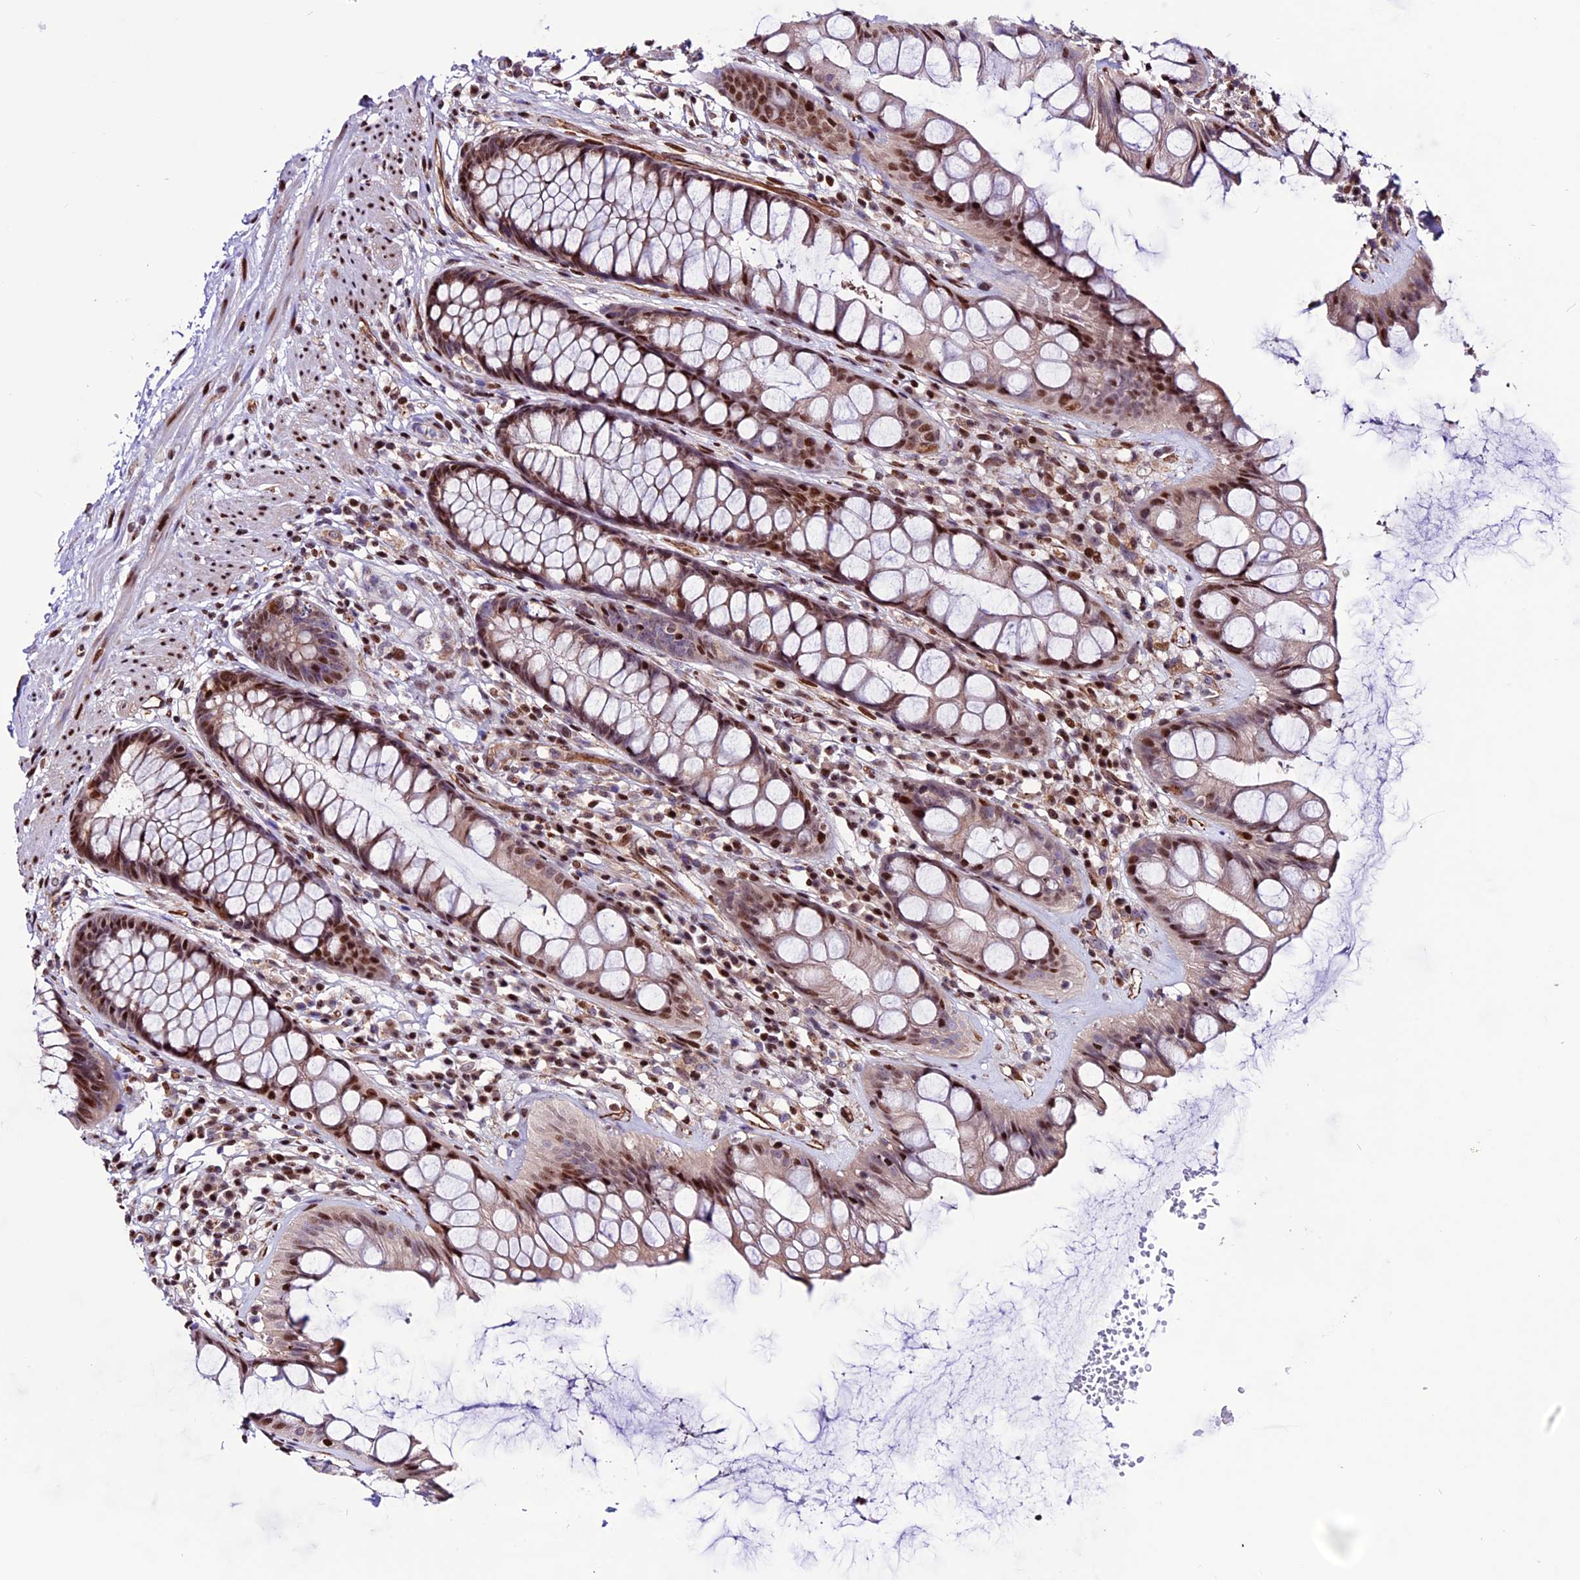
{"staining": {"intensity": "moderate", "quantity": ">75%", "location": "nuclear"}, "tissue": "rectum", "cell_type": "Glandular cells", "image_type": "normal", "snomed": [{"axis": "morphology", "description": "Normal tissue, NOS"}, {"axis": "topography", "description": "Rectum"}], "caption": "Brown immunohistochemical staining in benign rectum demonstrates moderate nuclear expression in approximately >75% of glandular cells. (IHC, brightfield microscopy, high magnification).", "gene": "RINL", "patient": {"sex": "male", "age": 74}}